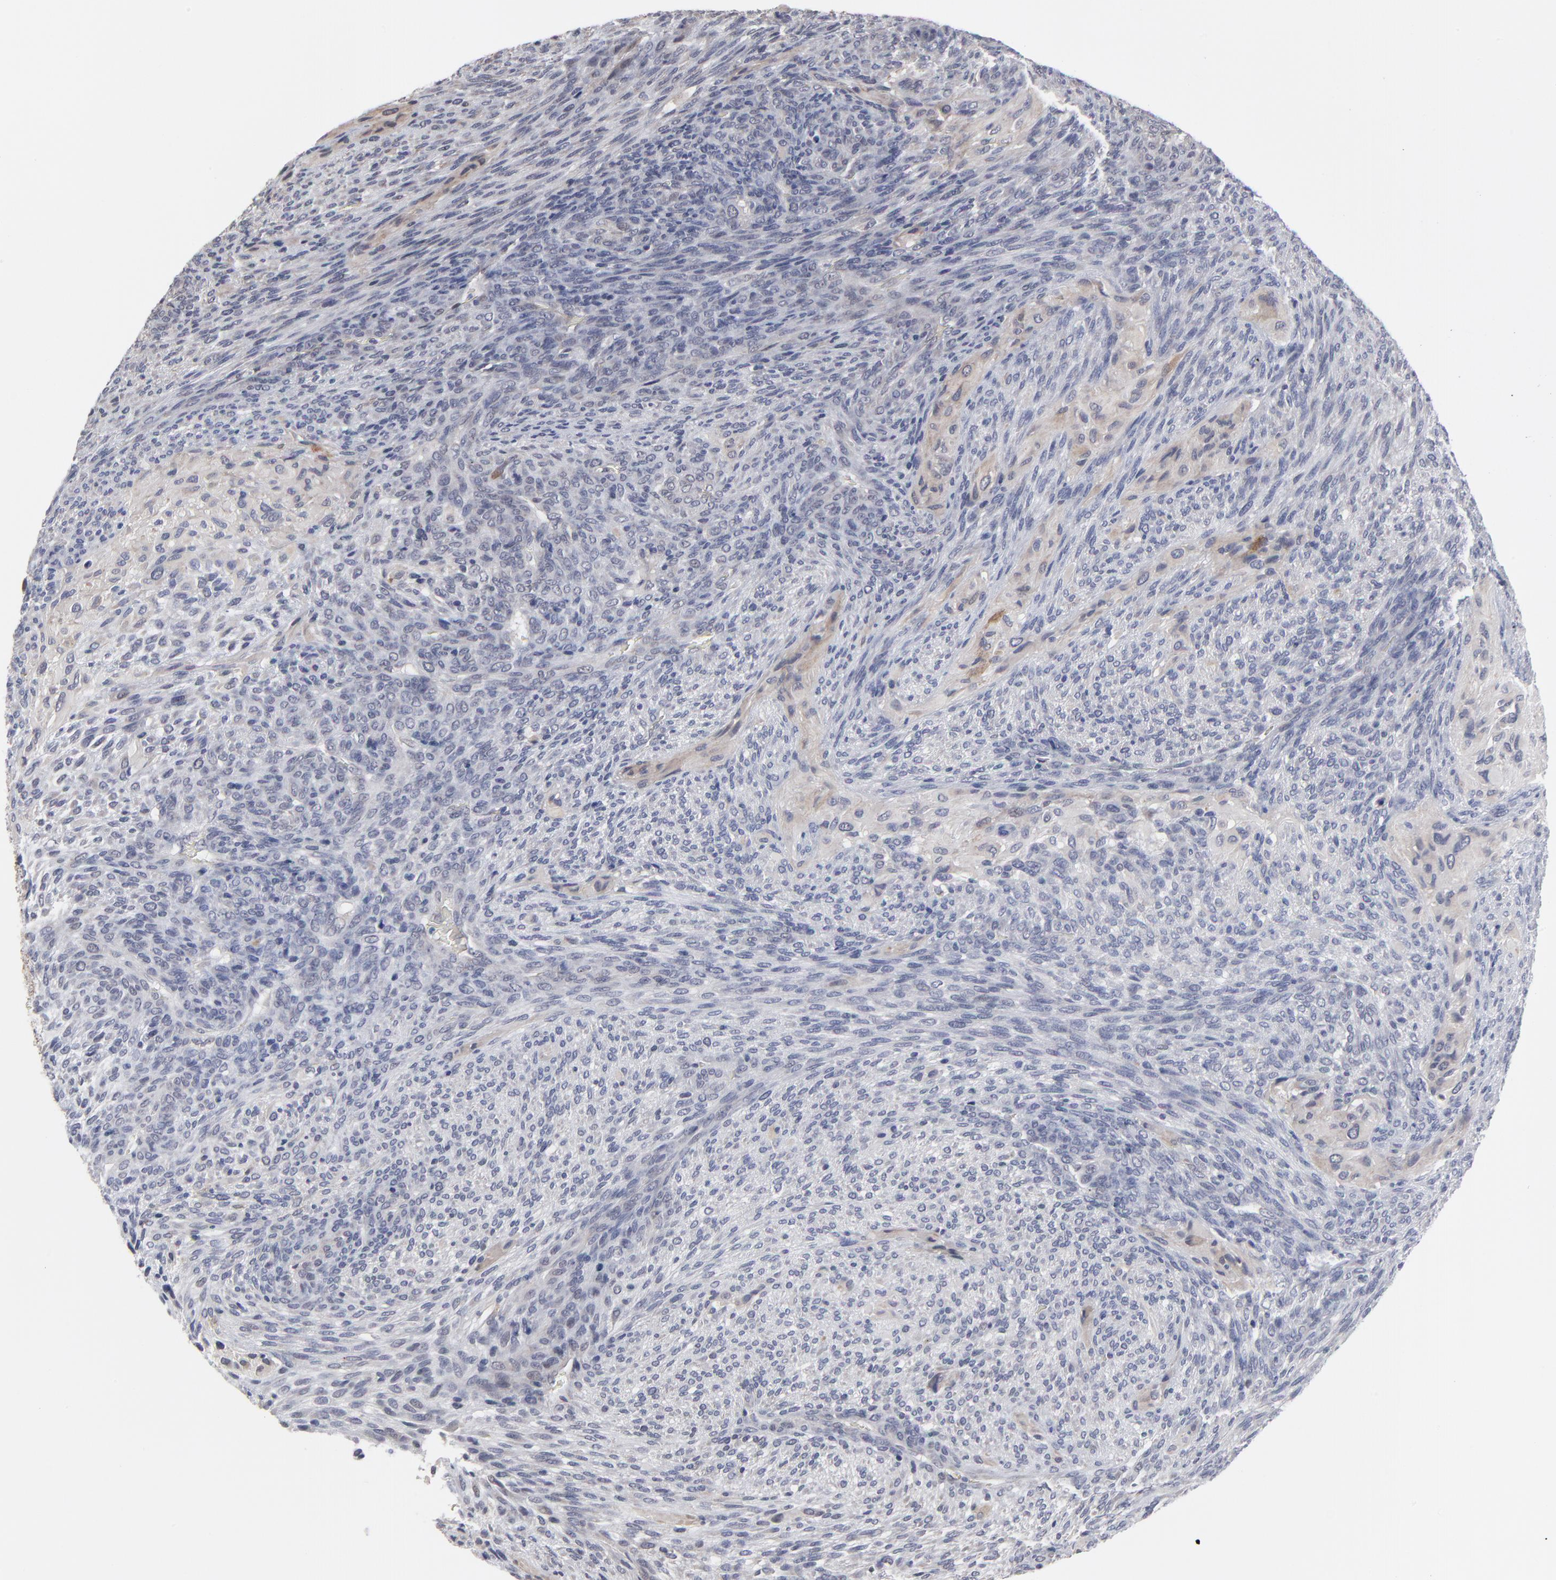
{"staining": {"intensity": "weak", "quantity": "<25%", "location": "cytoplasmic/membranous"}, "tissue": "glioma", "cell_type": "Tumor cells", "image_type": "cancer", "snomed": [{"axis": "morphology", "description": "Glioma, malignant, High grade"}, {"axis": "topography", "description": "Cerebral cortex"}], "caption": "This is a histopathology image of immunohistochemistry staining of malignant glioma (high-grade), which shows no expression in tumor cells. (DAB (3,3'-diaminobenzidine) immunohistochemistry (IHC), high magnification).", "gene": "MAGEA10", "patient": {"sex": "female", "age": 55}}